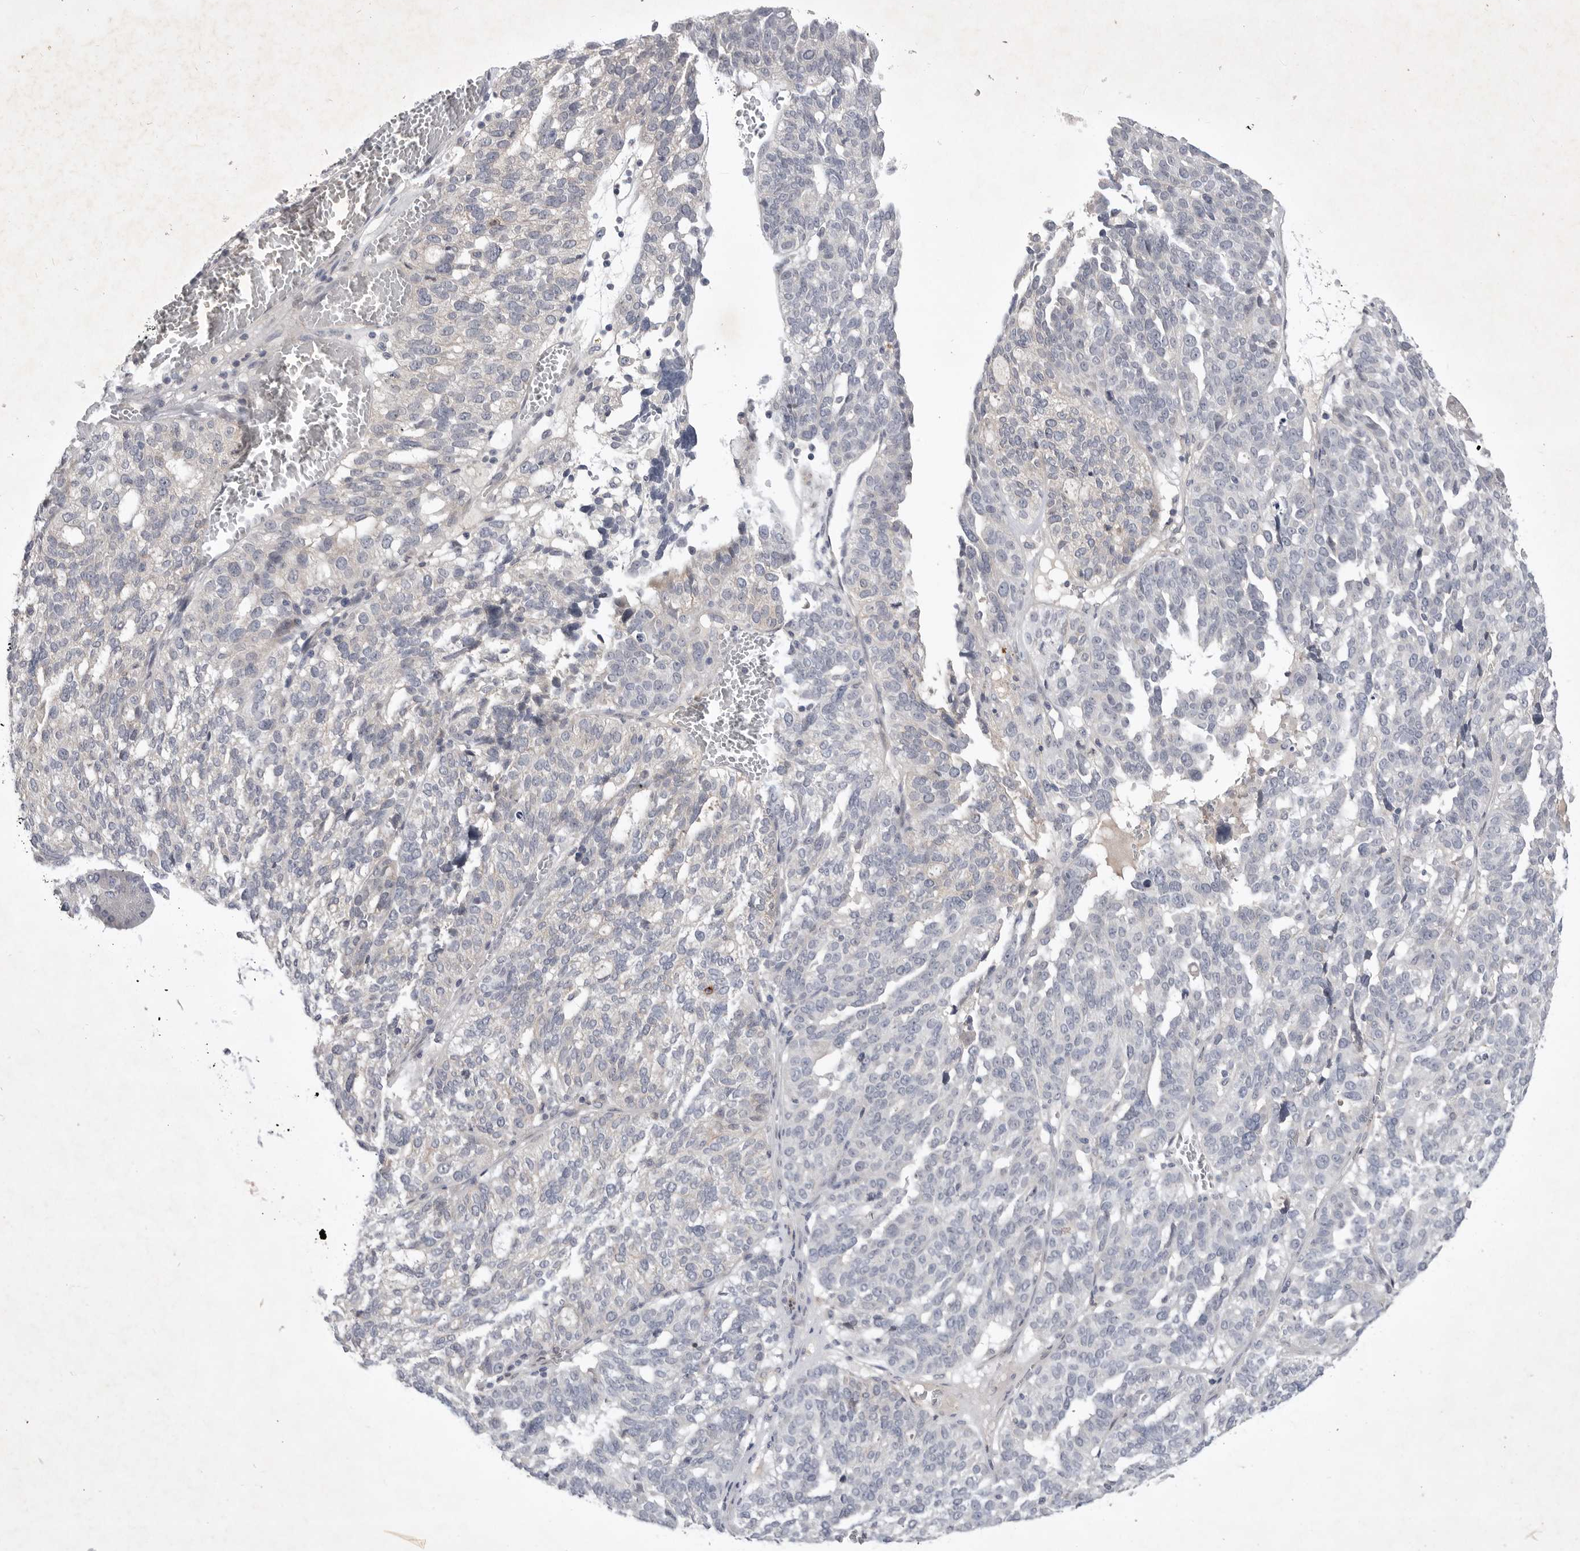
{"staining": {"intensity": "weak", "quantity": "<25%", "location": "cytoplasmic/membranous"}, "tissue": "ovarian cancer", "cell_type": "Tumor cells", "image_type": "cancer", "snomed": [{"axis": "morphology", "description": "Cystadenocarcinoma, serous, NOS"}, {"axis": "topography", "description": "Ovary"}], "caption": "There is no significant staining in tumor cells of ovarian cancer.", "gene": "ITGAD", "patient": {"sex": "female", "age": 59}}